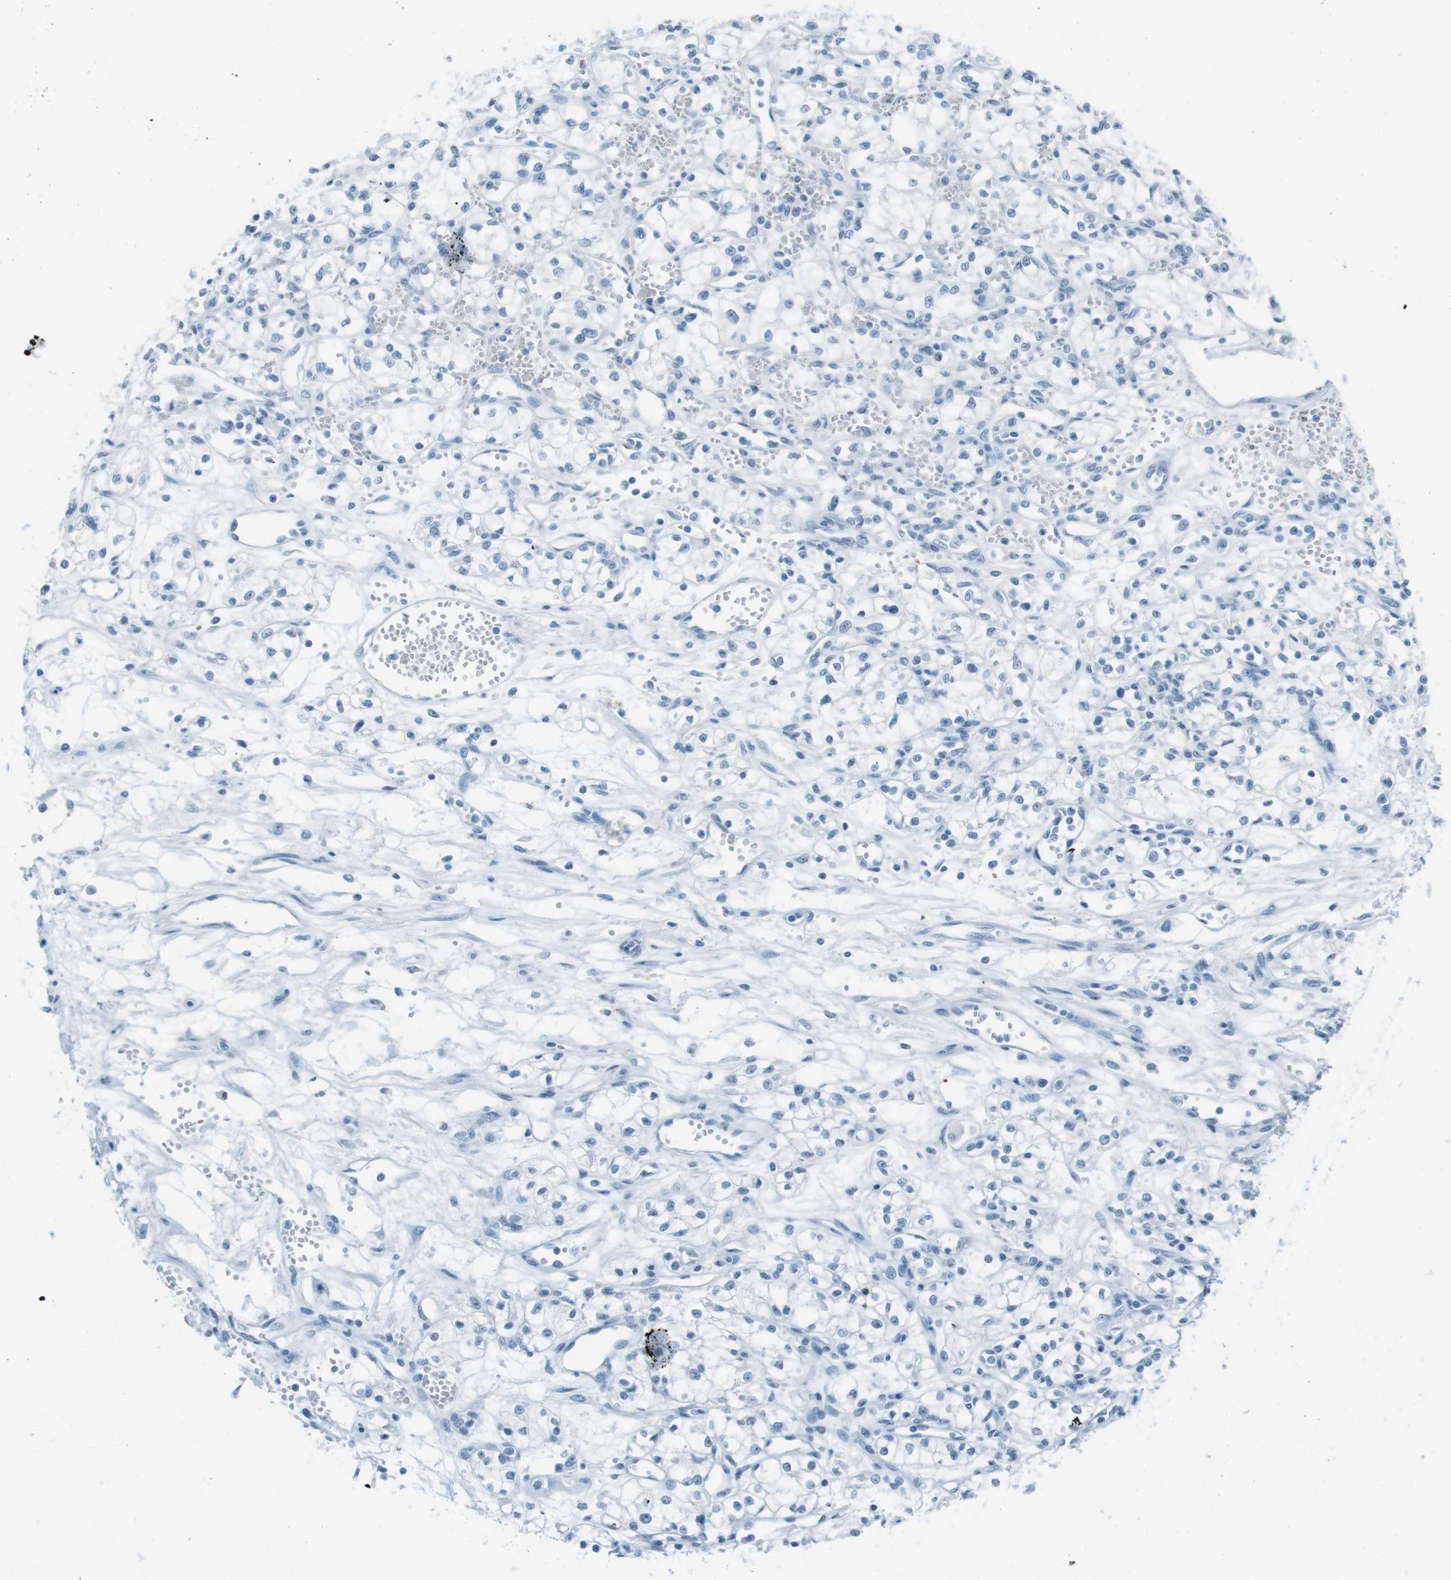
{"staining": {"intensity": "negative", "quantity": "none", "location": "none"}, "tissue": "renal cancer", "cell_type": "Tumor cells", "image_type": "cancer", "snomed": [{"axis": "morphology", "description": "Normal tissue, NOS"}, {"axis": "morphology", "description": "Adenocarcinoma, NOS"}, {"axis": "topography", "description": "Kidney"}], "caption": "DAB (3,3'-diaminobenzidine) immunohistochemical staining of human renal adenocarcinoma exhibits no significant expression in tumor cells.", "gene": "TMEM207", "patient": {"sex": "male", "age": 59}}